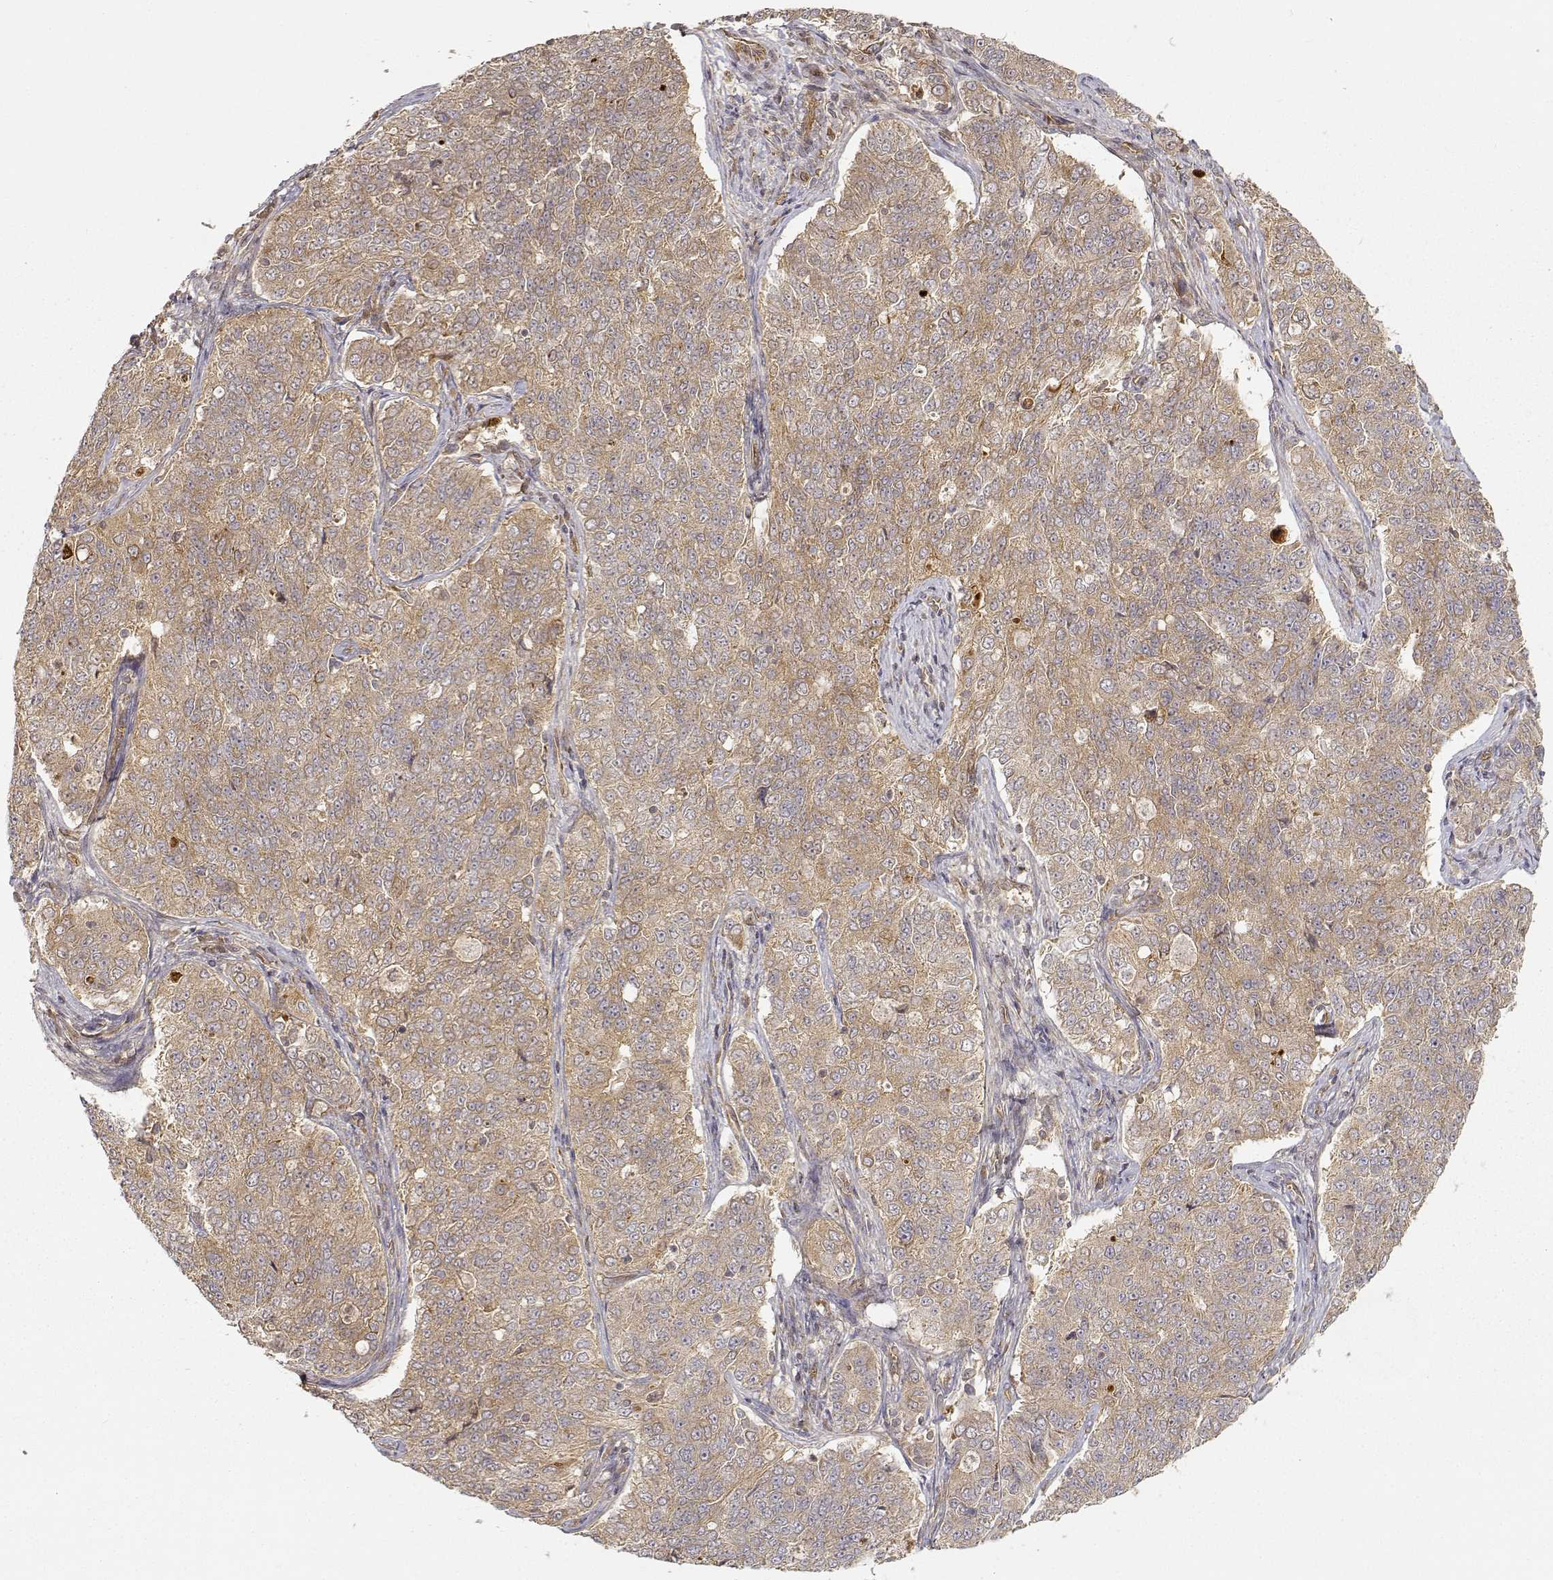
{"staining": {"intensity": "weak", "quantity": ">75%", "location": "cytoplasmic/membranous"}, "tissue": "endometrial cancer", "cell_type": "Tumor cells", "image_type": "cancer", "snomed": [{"axis": "morphology", "description": "Adenocarcinoma, NOS"}, {"axis": "topography", "description": "Endometrium"}], "caption": "Endometrial cancer was stained to show a protein in brown. There is low levels of weak cytoplasmic/membranous positivity in approximately >75% of tumor cells. The protein of interest is shown in brown color, while the nuclei are stained blue.", "gene": "CDK5RAP2", "patient": {"sex": "female", "age": 43}}